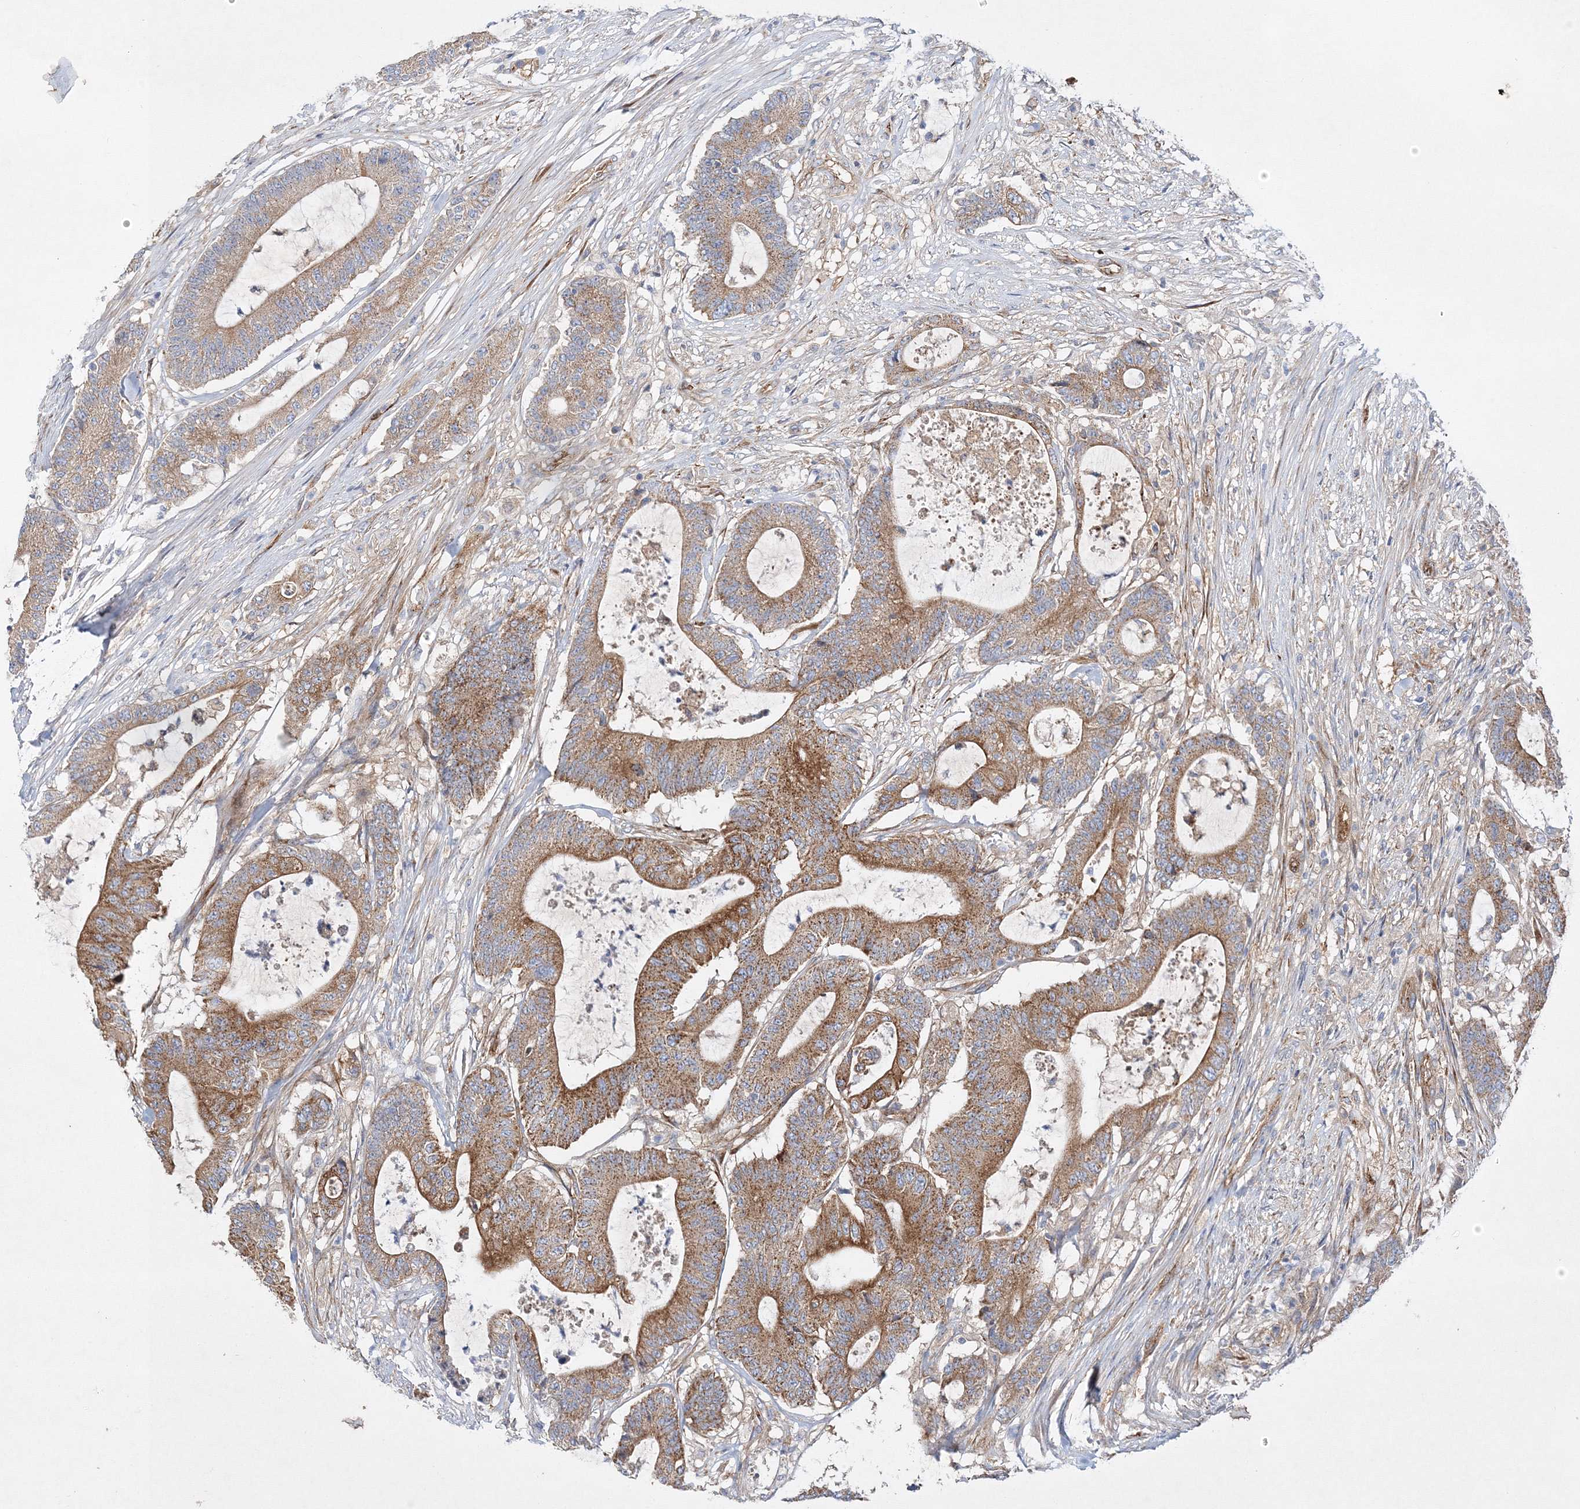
{"staining": {"intensity": "moderate", "quantity": ">75%", "location": "cytoplasmic/membranous"}, "tissue": "colorectal cancer", "cell_type": "Tumor cells", "image_type": "cancer", "snomed": [{"axis": "morphology", "description": "Adenocarcinoma, NOS"}, {"axis": "topography", "description": "Colon"}], "caption": "Human colorectal cancer (adenocarcinoma) stained with a protein marker displays moderate staining in tumor cells.", "gene": "ZFYVE16", "patient": {"sex": "female", "age": 84}}